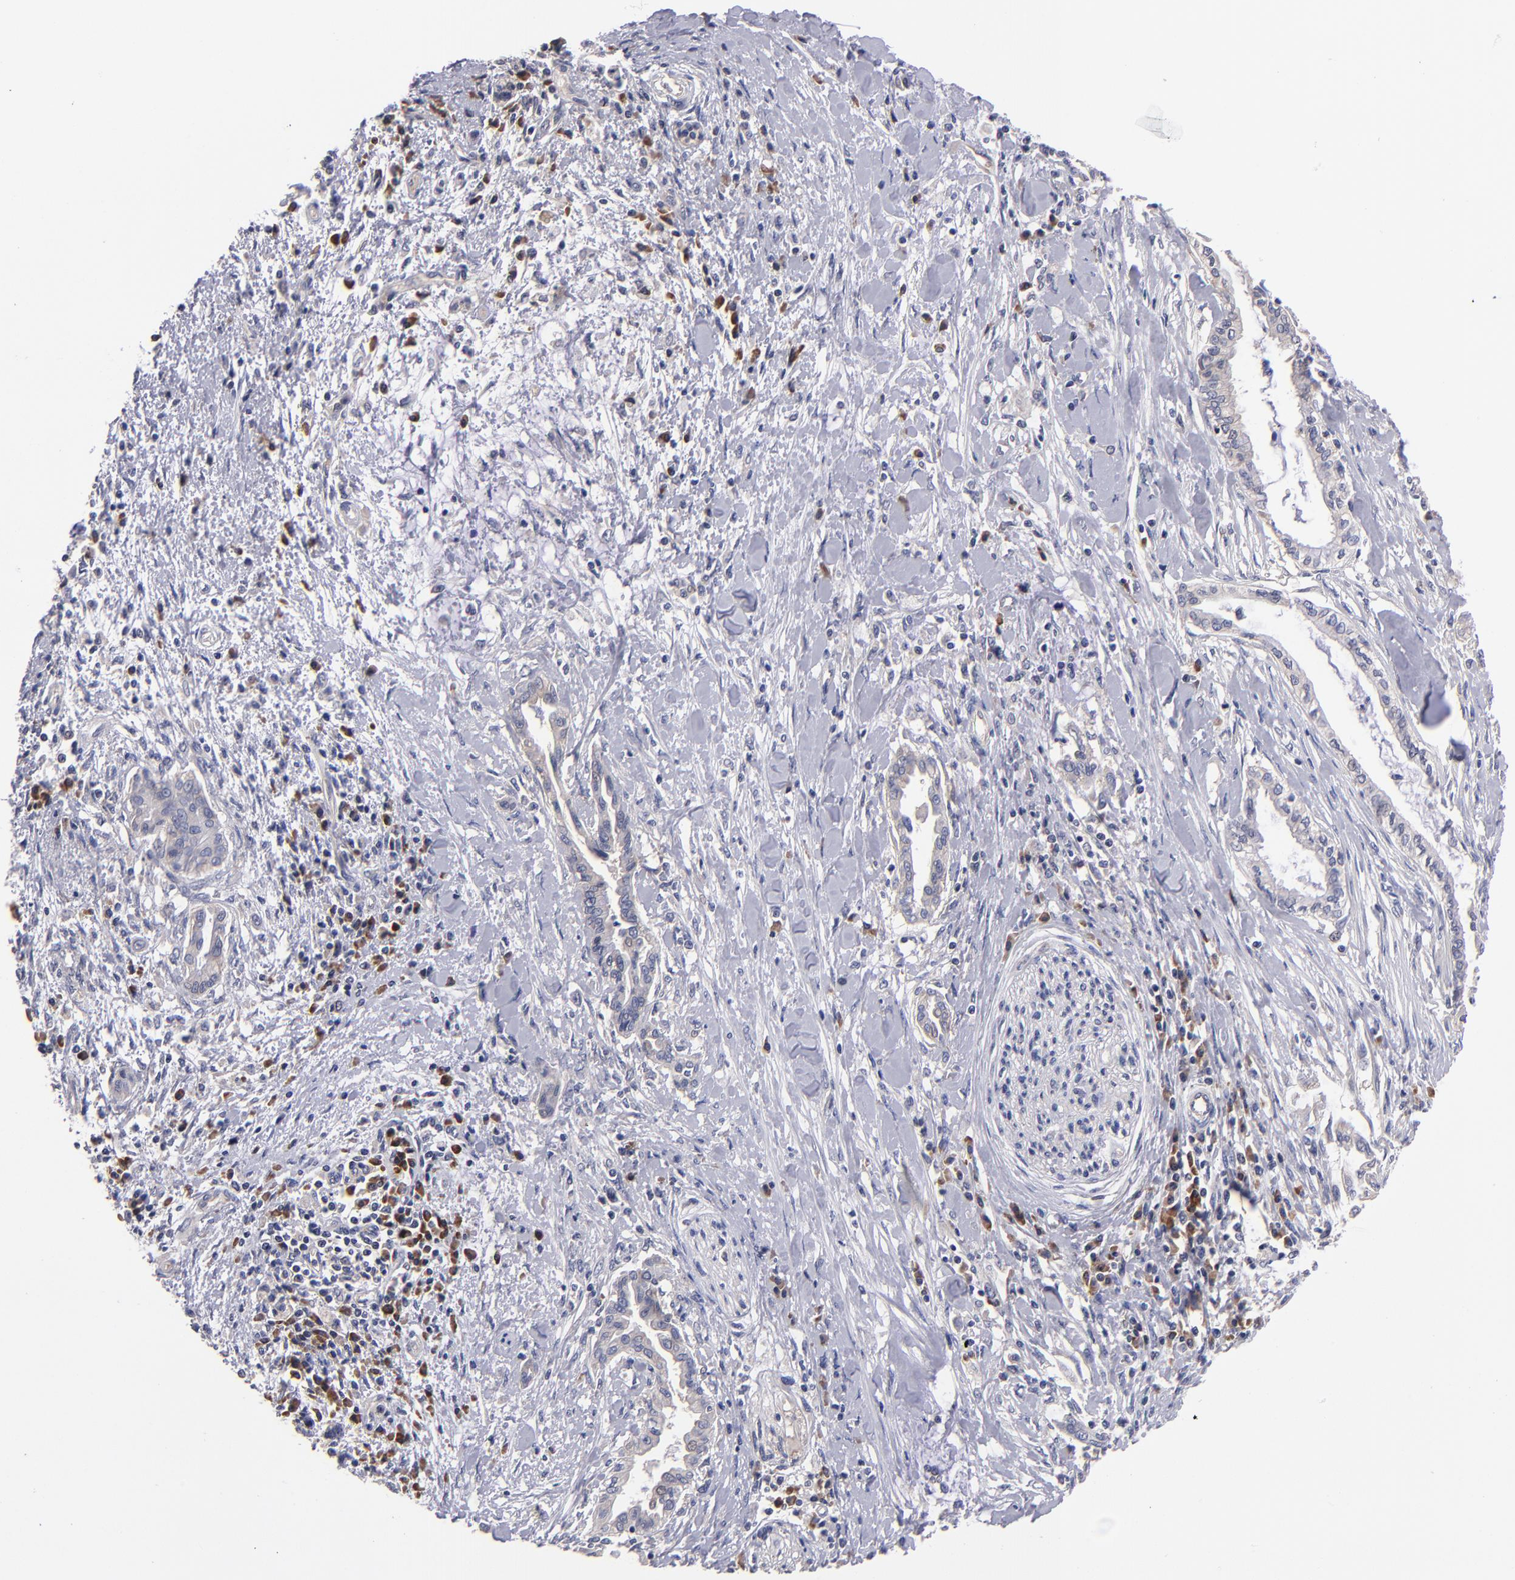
{"staining": {"intensity": "weak", "quantity": ">75%", "location": "cytoplasmic/membranous"}, "tissue": "pancreatic cancer", "cell_type": "Tumor cells", "image_type": "cancer", "snomed": [{"axis": "morphology", "description": "Adenocarcinoma, NOS"}, {"axis": "topography", "description": "Pancreas"}], "caption": "About >75% of tumor cells in human pancreatic cancer reveal weak cytoplasmic/membranous protein expression as visualized by brown immunohistochemical staining.", "gene": "EIF3L", "patient": {"sex": "female", "age": 64}}